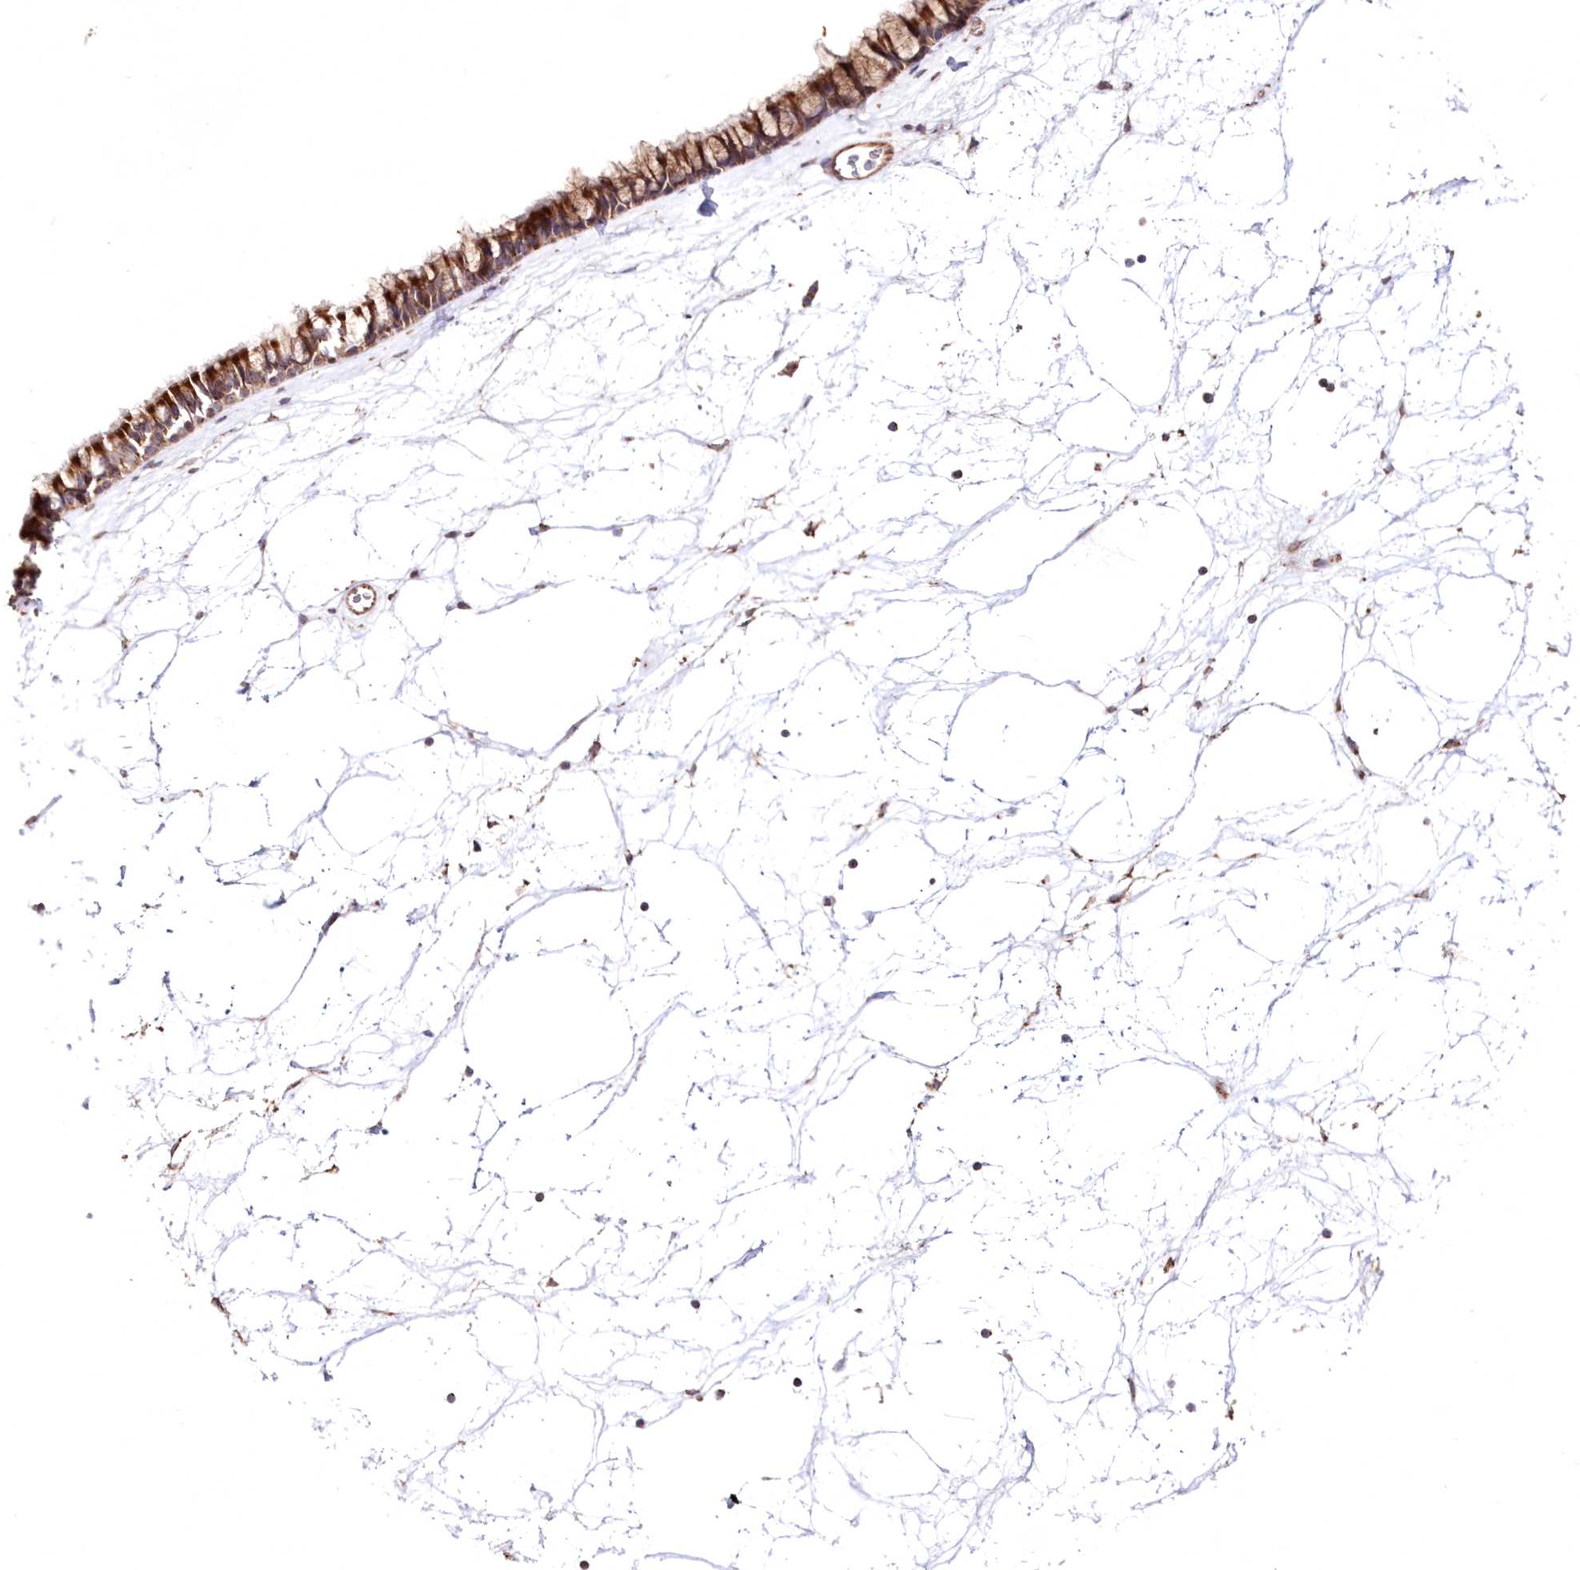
{"staining": {"intensity": "moderate", "quantity": ">75%", "location": "cytoplasmic/membranous"}, "tissue": "nasopharynx", "cell_type": "Respiratory epithelial cells", "image_type": "normal", "snomed": [{"axis": "morphology", "description": "Normal tissue, NOS"}, {"axis": "topography", "description": "Nasopharynx"}], "caption": "Protein analysis of unremarkable nasopharynx displays moderate cytoplasmic/membranous expression in approximately >75% of respiratory epithelial cells.", "gene": "HADHB", "patient": {"sex": "male", "age": 64}}